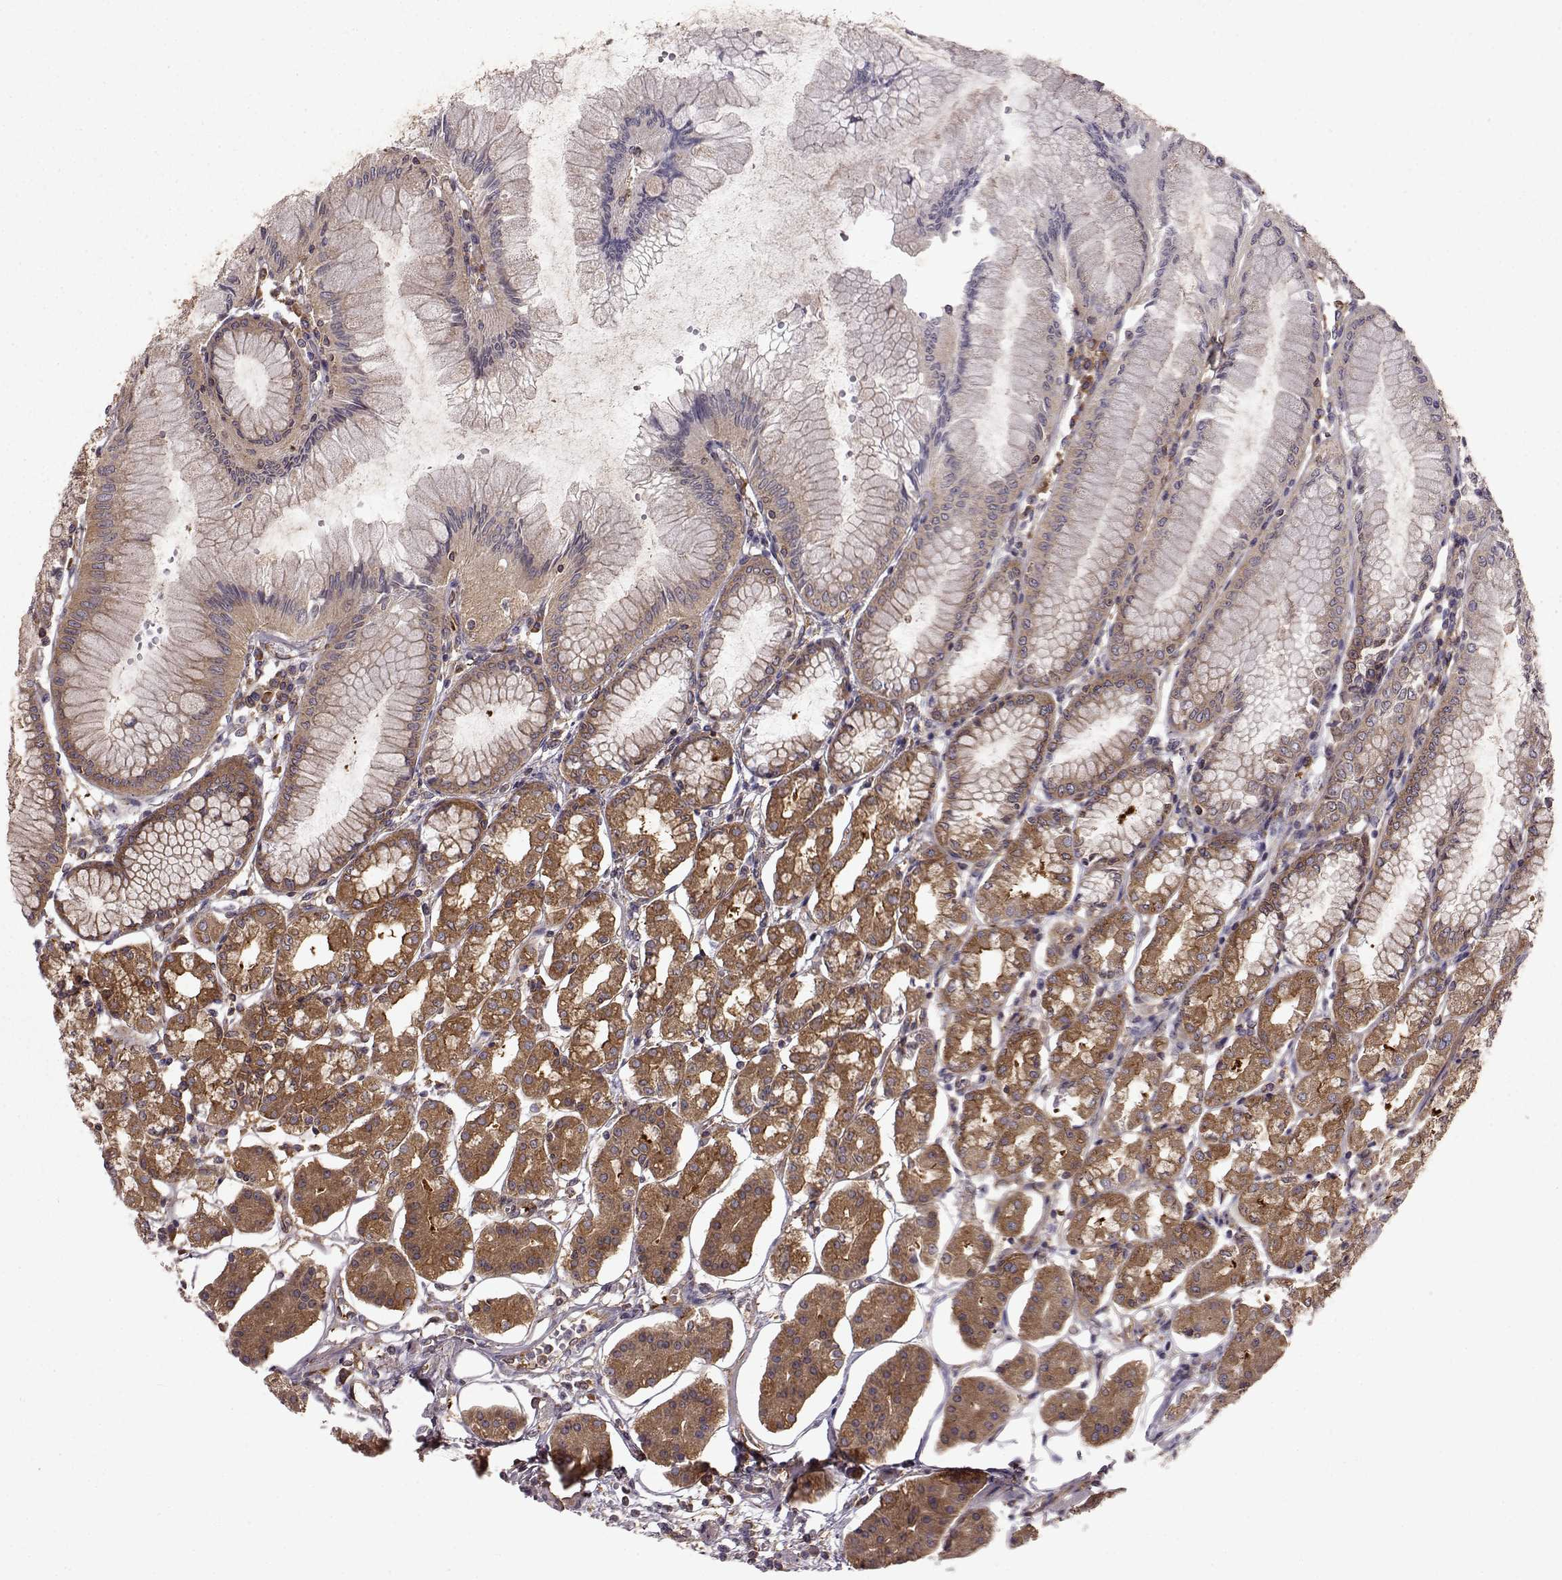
{"staining": {"intensity": "moderate", "quantity": ">75%", "location": "cytoplasmic/membranous"}, "tissue": "stomach", "cell_type": "Glandular cells", "image_type": "normal", "snomed": [{"axis": "morphology", "description": "Normal tissue, NOS"}, {"axis": "topography", "description": "Skeletal muscle"}, {"axis": "topography", "description": "Stomach"}], "caption": "Immunohistochemical staining of benign human stomach demonstrates >75% levels of moderate cytoplasmic/membranous protein positivity in about >75% of glandular cells.", "gene": "RABGAP1", "patient": {"sex": "female", "age": 57}}